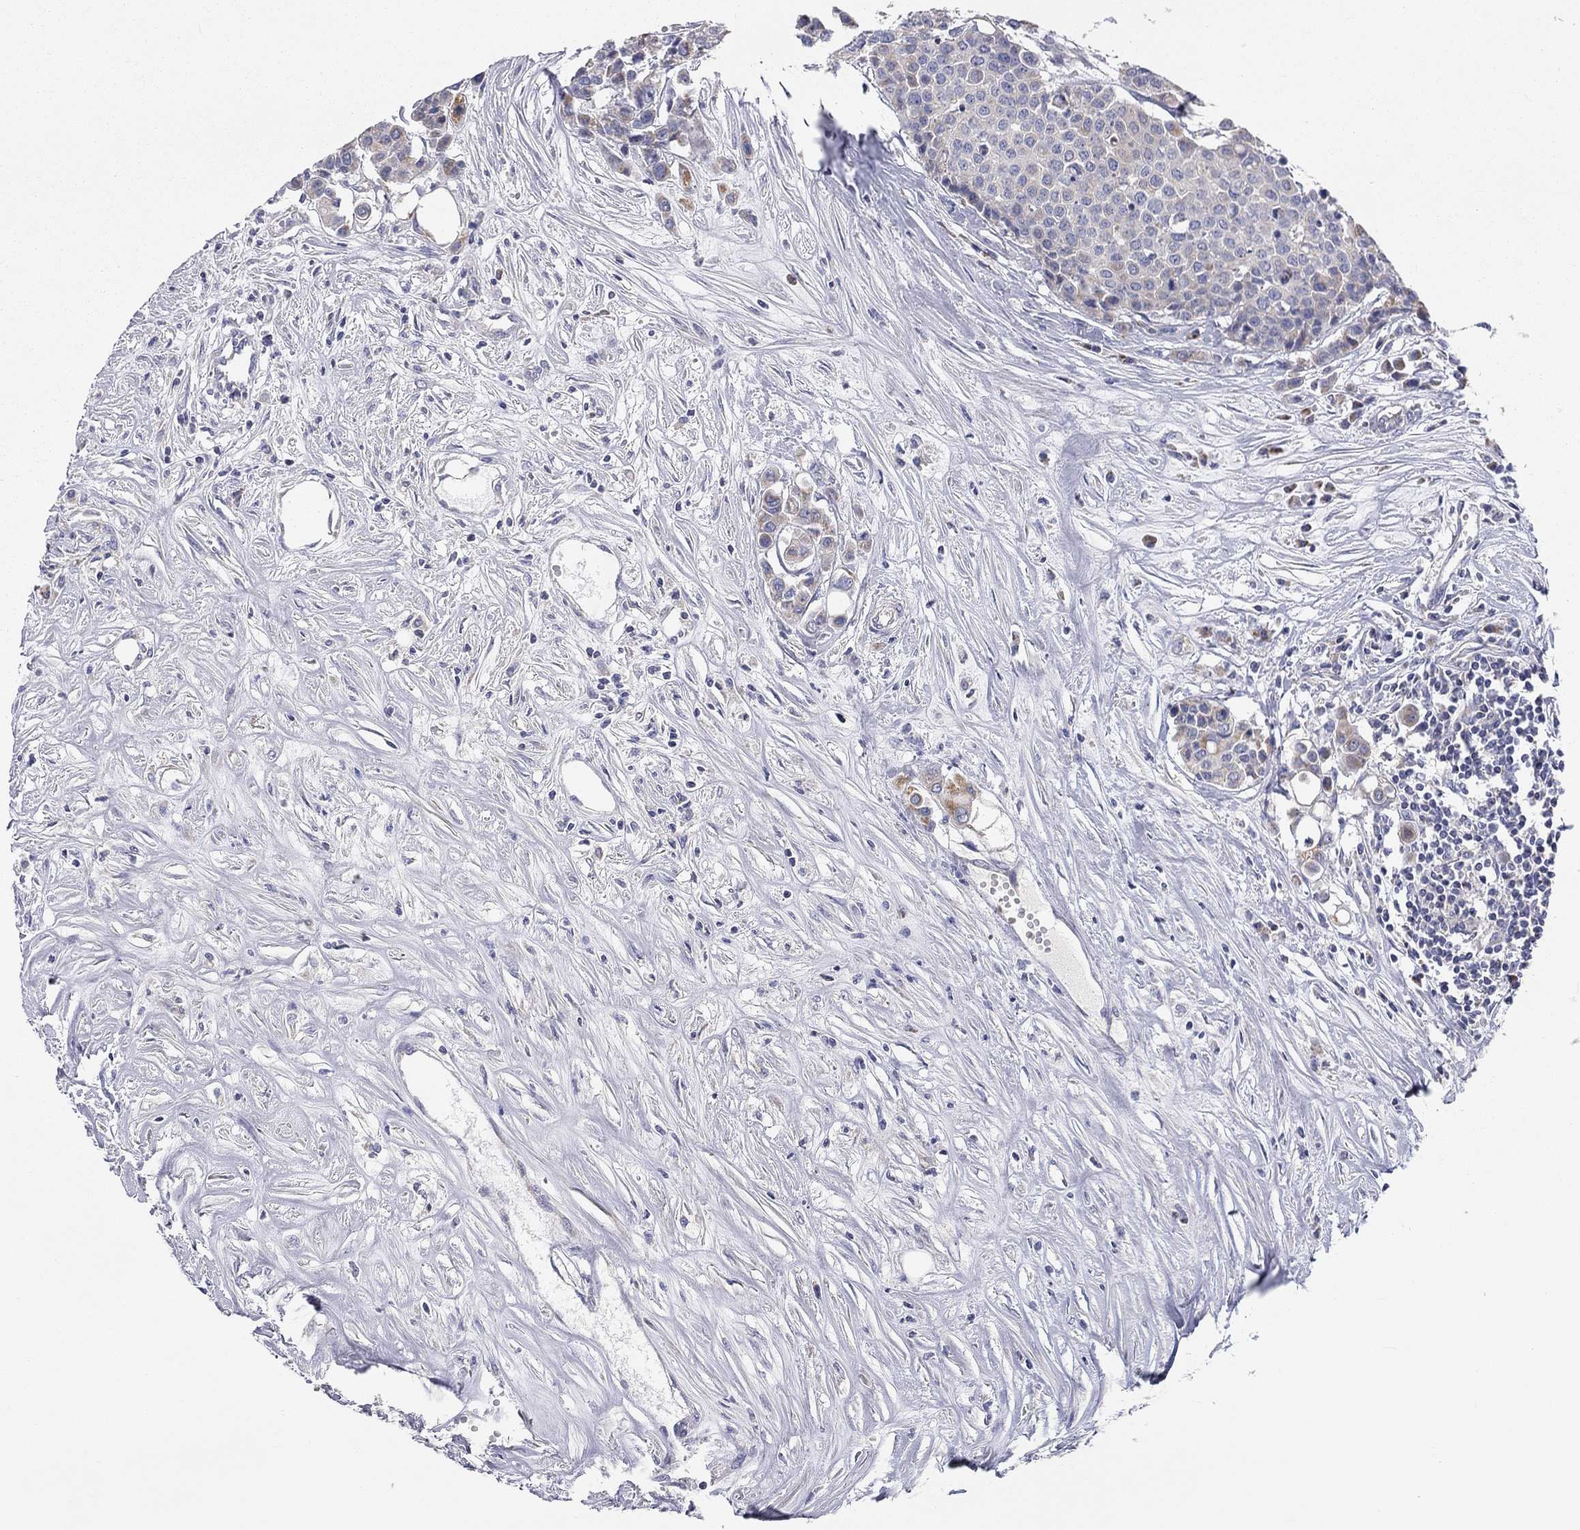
{"staining": {"intensity": "moderate", "quantity": "<25%", "location": "cytoplasmic/membranous"}, "tissue": "carcinoid", "cell_type": "Tumor cells", "image_type": "cancer", "snomed": [{"axis": "morphology", "description": "Carcinoid, malignant, NOS"}, {"axis": "topography", "description": "Colon"}], "caption": "The histopathology image reveals a brown stain indicating the presence of a protein in the cytoplasmic/membranous of tumor cells in malignant carcinoid. (DAB IHC, brown staining for protein, blue staining for nuclei).", "gene": "RCAN1", "patient": {"sex": "male", "age": 81}}